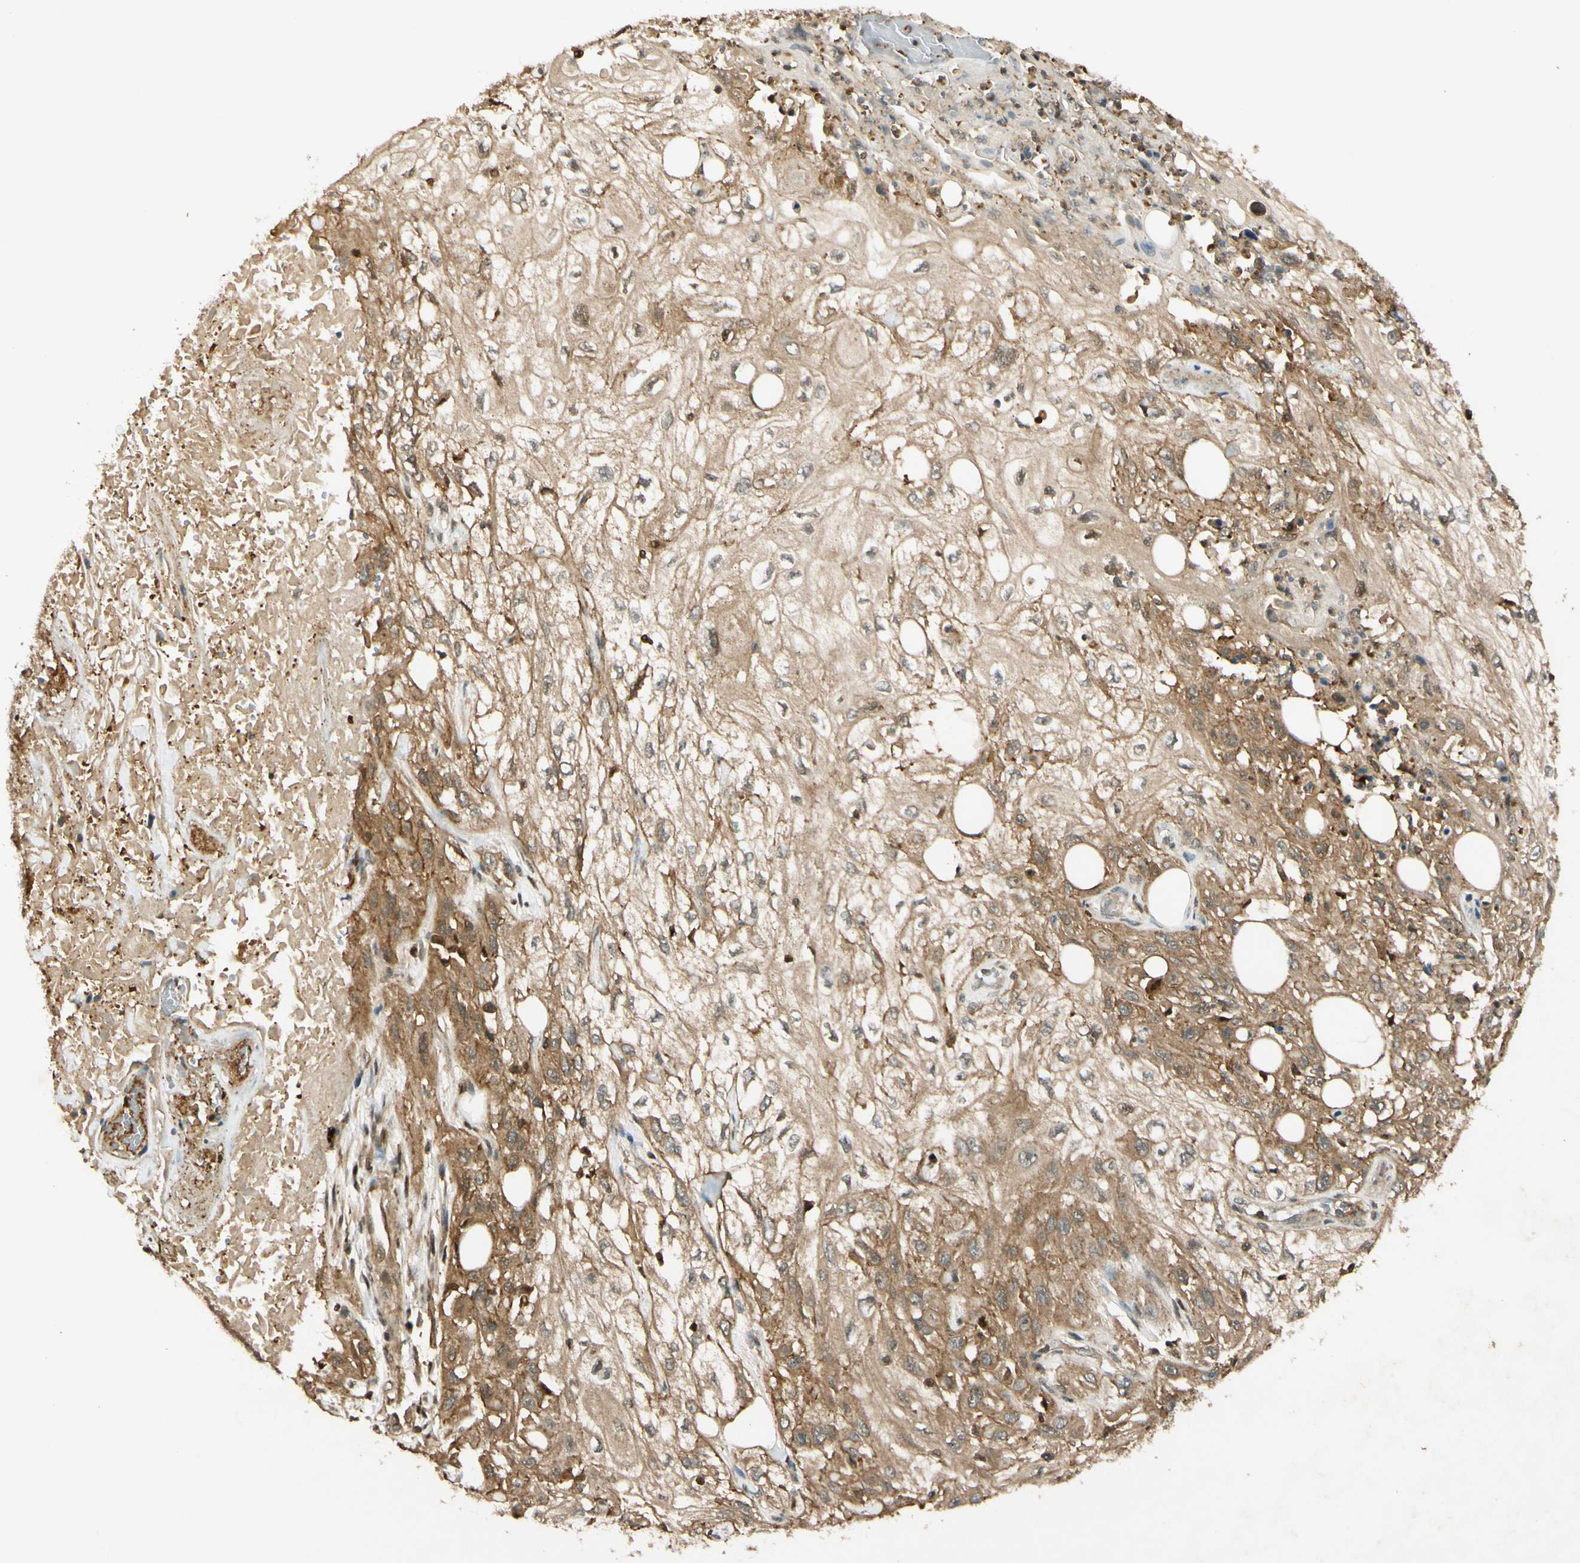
{"staining": {"intensity": "moderate", "quantity": ">75%", "location": "cytoplasmic/membranous"}, "tissue": "skin cancer", "cell_type": "Tumor cells", "image_type": "cancer", "snomed": [{"axis": "morphology", "description": "Squamous cell carcinoma, NOS"}, {"axis": "topography", "description": "Skin"}], "caption": "A photomicrograph of skin cancer (squamous cell carcinoma) stained for a protein reveals moderate cytoplasmic/membranous brown staining in tumor cells.", "gene": "EPHA8", "patient": {"sex": "male", "age": 75}}